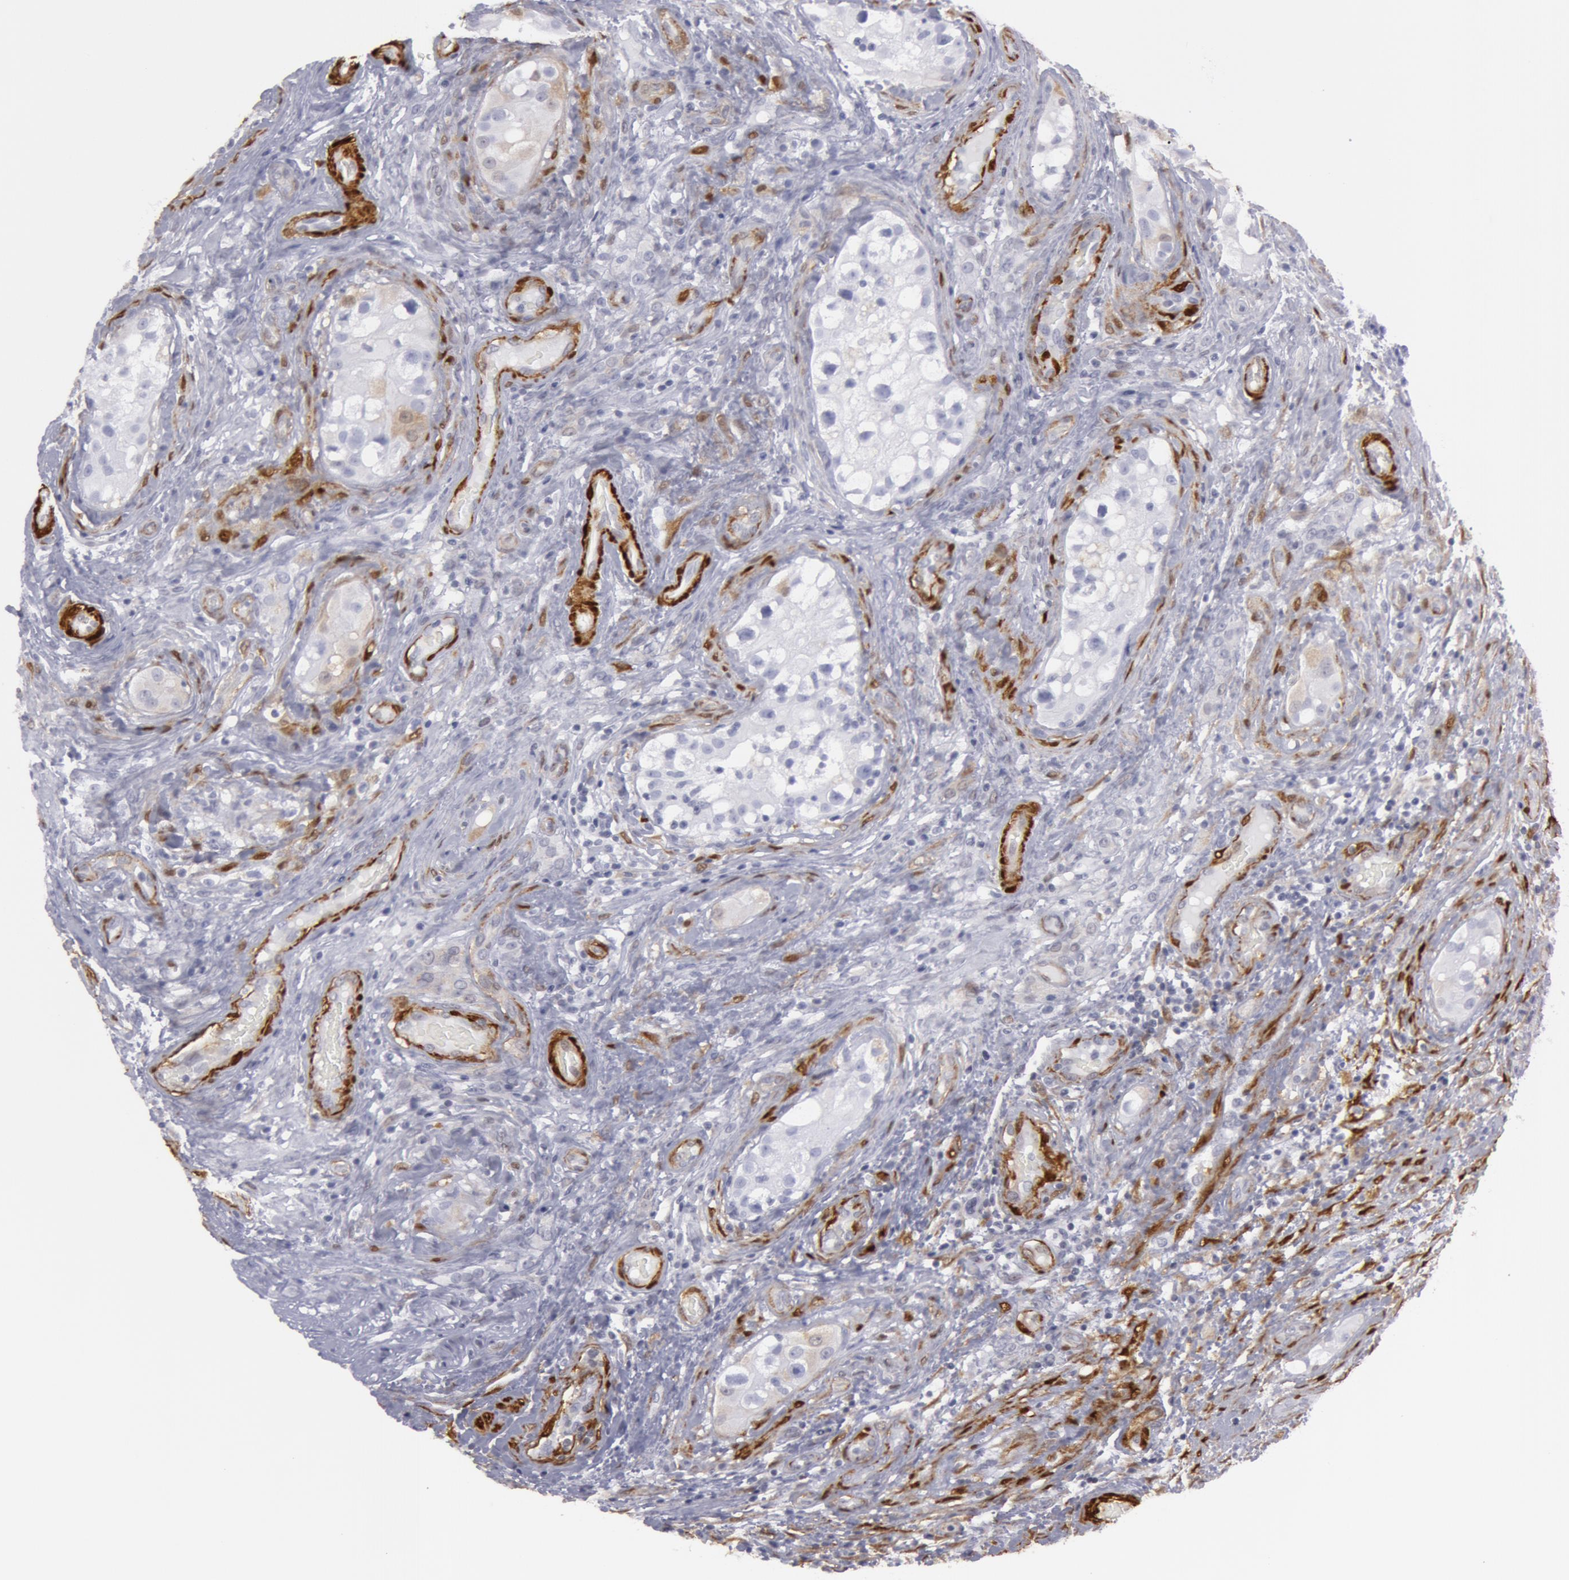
{"staining": {"intensity": "negative", "quantity": "none", "location": "none"}, "tissue": "testis cancer", "cell_type": "Tumor cells", "image_type": "cancer", "snomed": [{"axis": "morphology", "description": "Carcinoma, Embryonal, NOS"}, {"axis": "topography", "description": "Testis"}], "caption": "Testis cancer stained for a protein using immunohistochemistry (IHC) shows no positivity tumor cells.", "gene": "TAGLN", "patient": {"sex": "male", "age": 31}}